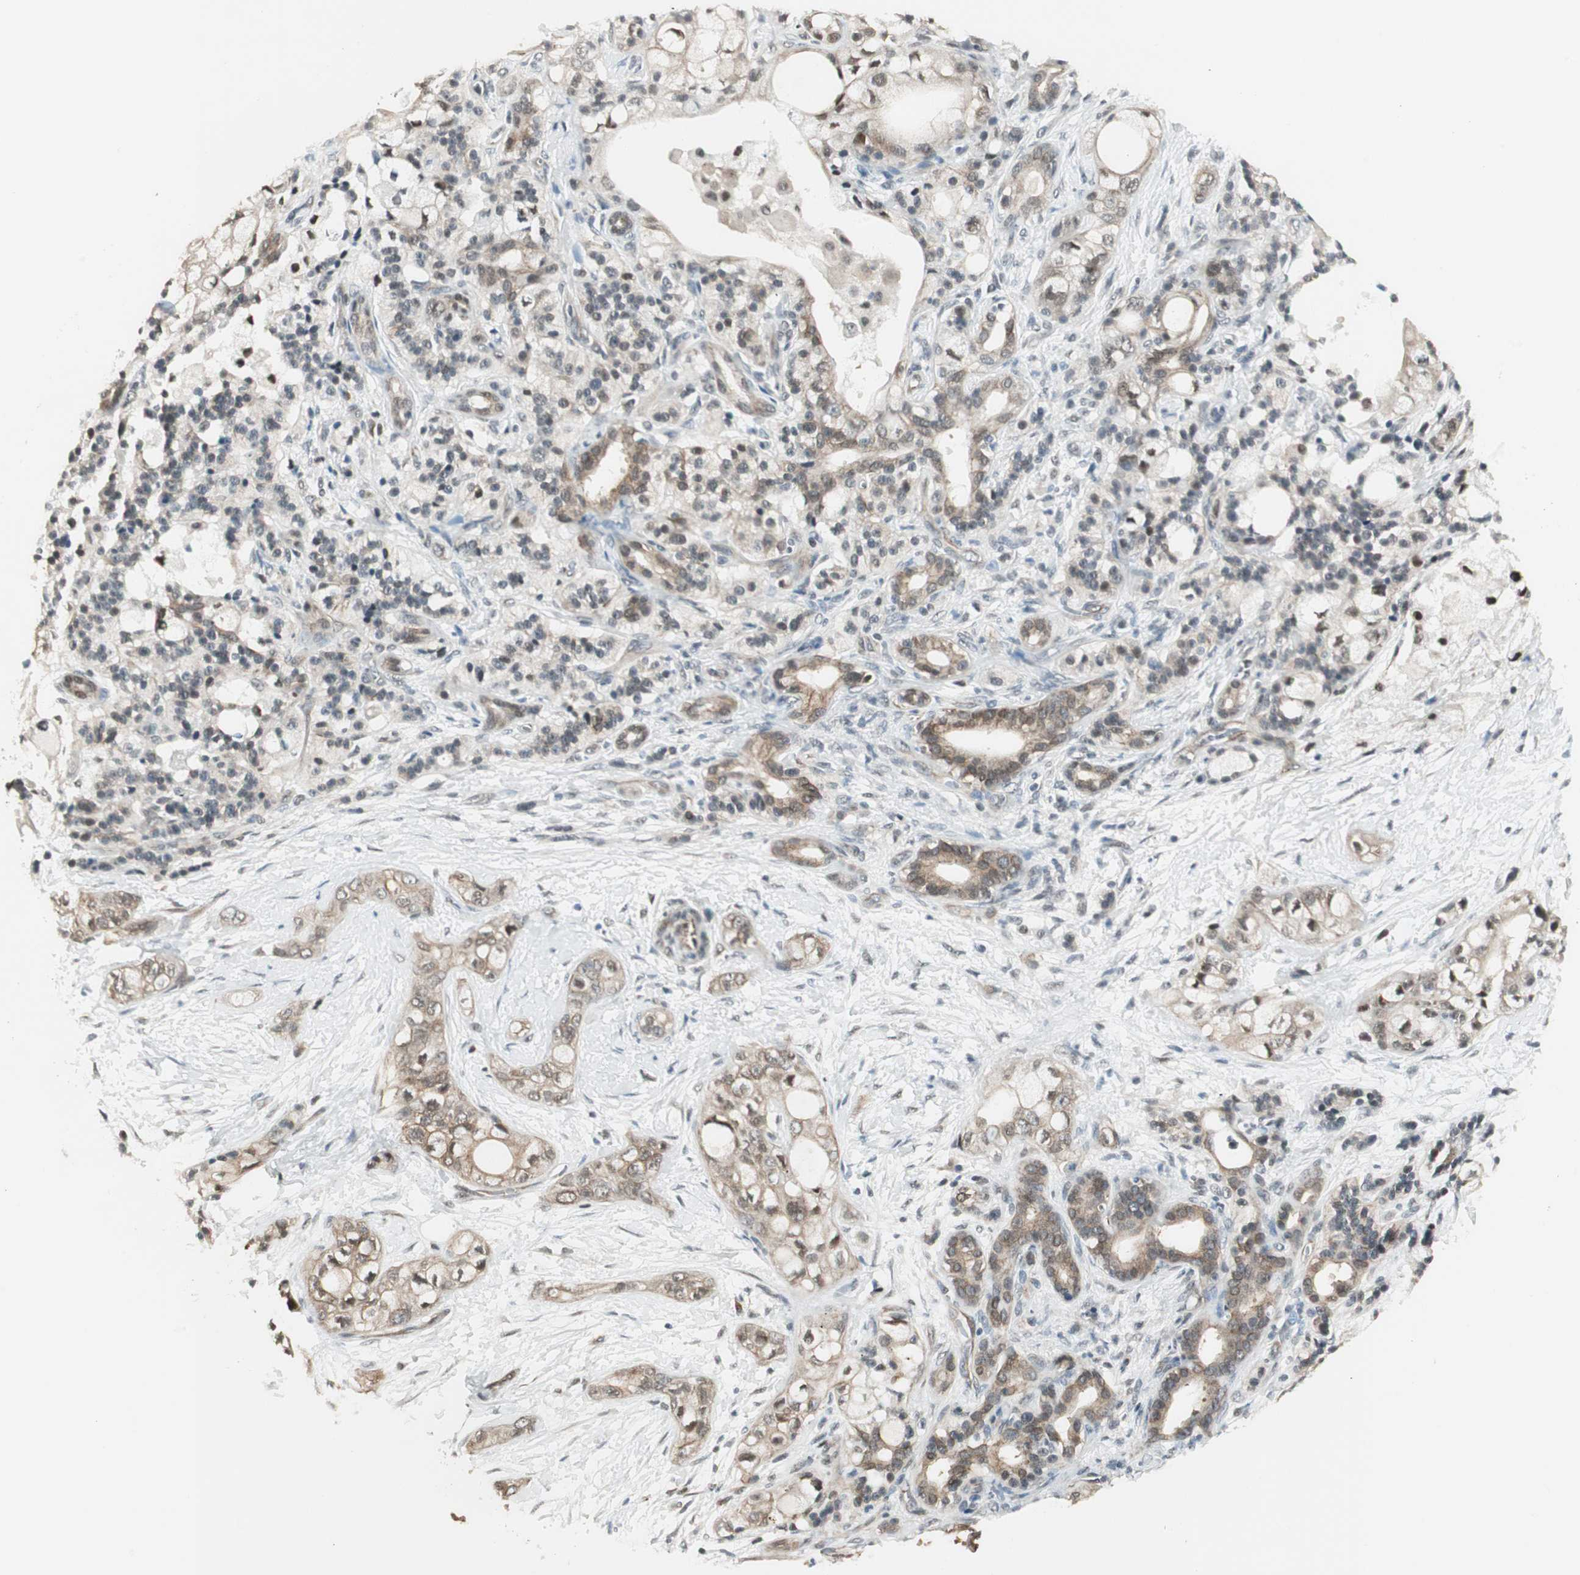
{"staining": {"intensity": "moderate", "quantity": ">75%", "location": "cytoplasmic/membranous,nuclear"}, "tissue": "pancreatic cancer", "cell_type": "Tumor cells", "image_type": "cancer", "snomed": [{"axis": "morphology", "description": "Adenocarcinoma, NOS"}, {"axis": "topography", "description": "Pancreas"}], "caption": "The histopathology image shows immunohistochemical staining of adenocarcinoma (pancreatic). There is moderate cytoplasmic/membranous and nuclear staining is seen in approximately >75% of tumor cells.", "gene": "ZBTB17", "patient": {"sex": "male", "age": 70}}